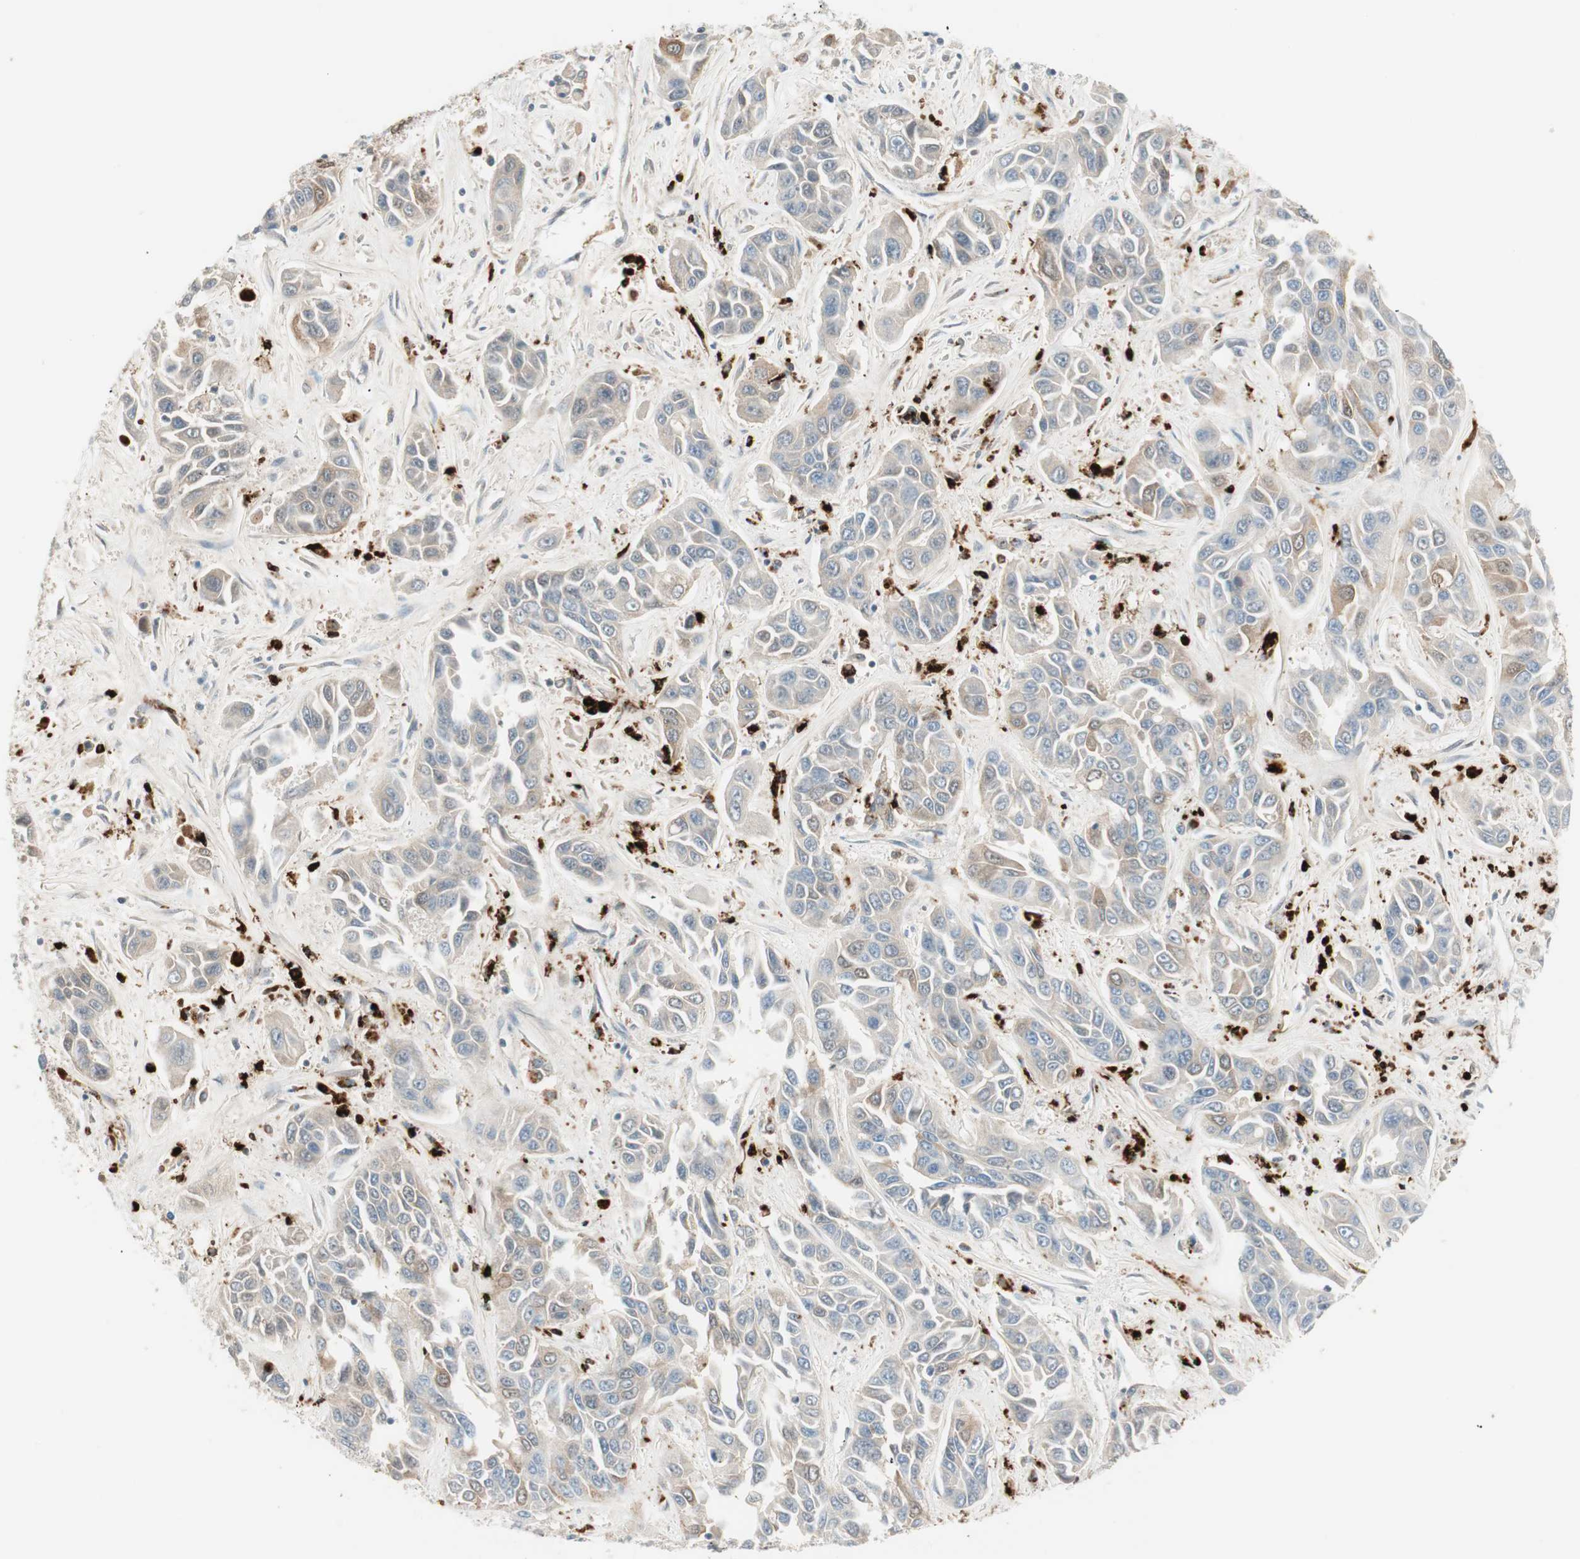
{"staining": {"intensity": "moderate", "quantity": "<25%", "location": "cytoplasmic/membranous"}, "tissue": "liver cancer", "cell_type": "Tumor cells", "image_type": "cancer", "snomed": [{"axis": "morphology", "description": "Cholangiocarcinoma"}, {"axis": "topography", "description": "Liver"}], "caption": "High-power microscopy captured an IHC histopathology image of liver cancer (cholangiocarcinoma), revealing moderate cytoplasmic/membranous positivity in about <25% of tumor cells.", "gene": "PRTN3", "patient": {"sex": "female", "age": 52}}